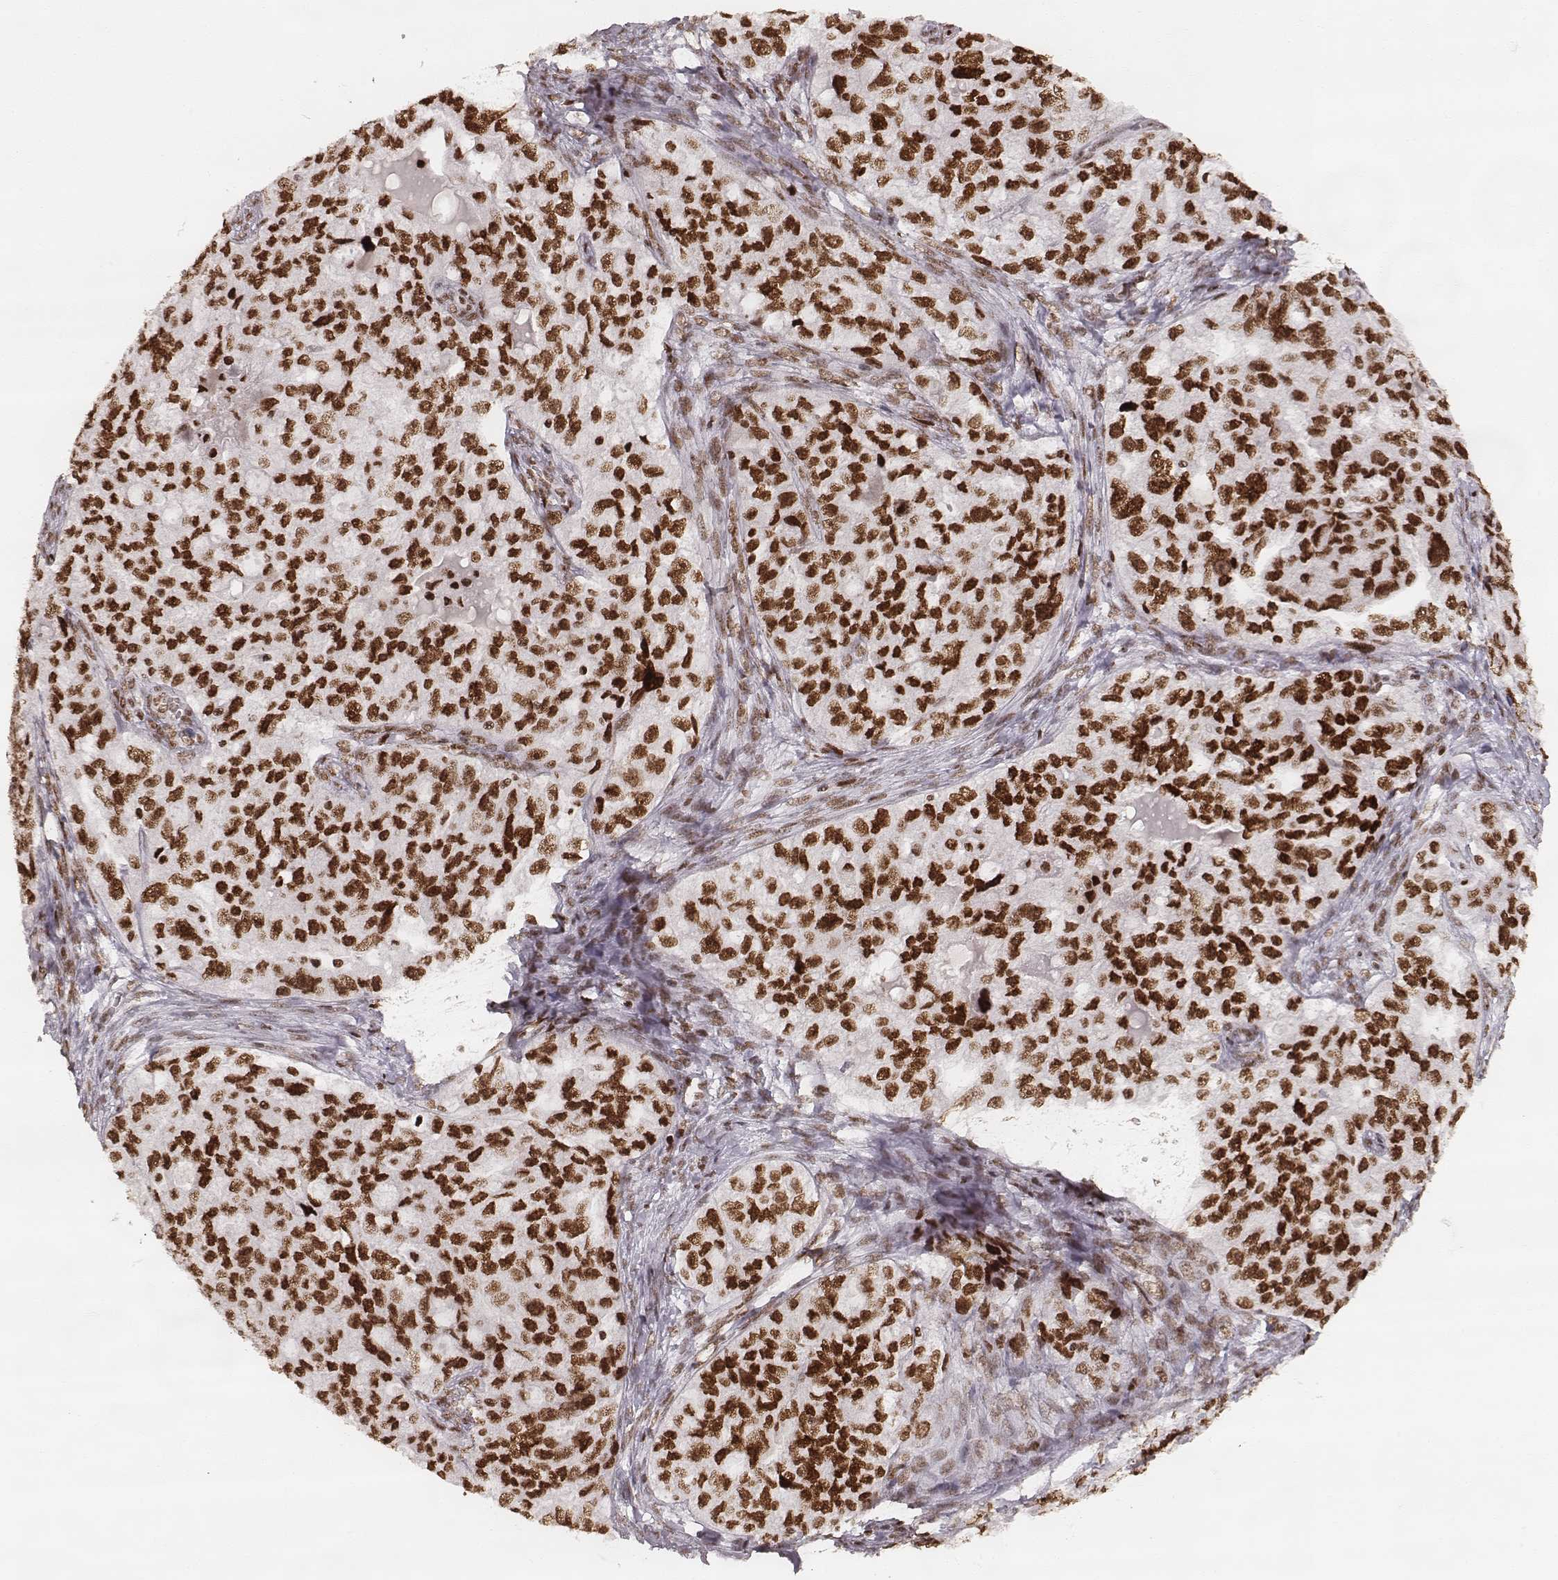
{"staining": {"intensity": "strong", "quantity": ">75%", "location": "nuclear"}, "tissue": "ovarian cancer", "cell_type": "Tumor cells", "image_type": "cancer", "snomed": [{"axis": "morphology", "description": "Cystadenocarcinoma, serous, NOS"}, {"axis": "topography", "description": "Ovary"}], "caption": "A micrograph showing strong nuclear staining in about >75% of tumor cells in serous cystadenocarcinoma (ovarian), as visualized by brown immunohistochemical staining.", "gene": "PARP1", "patient": {"sex": "female", "age": 51}}